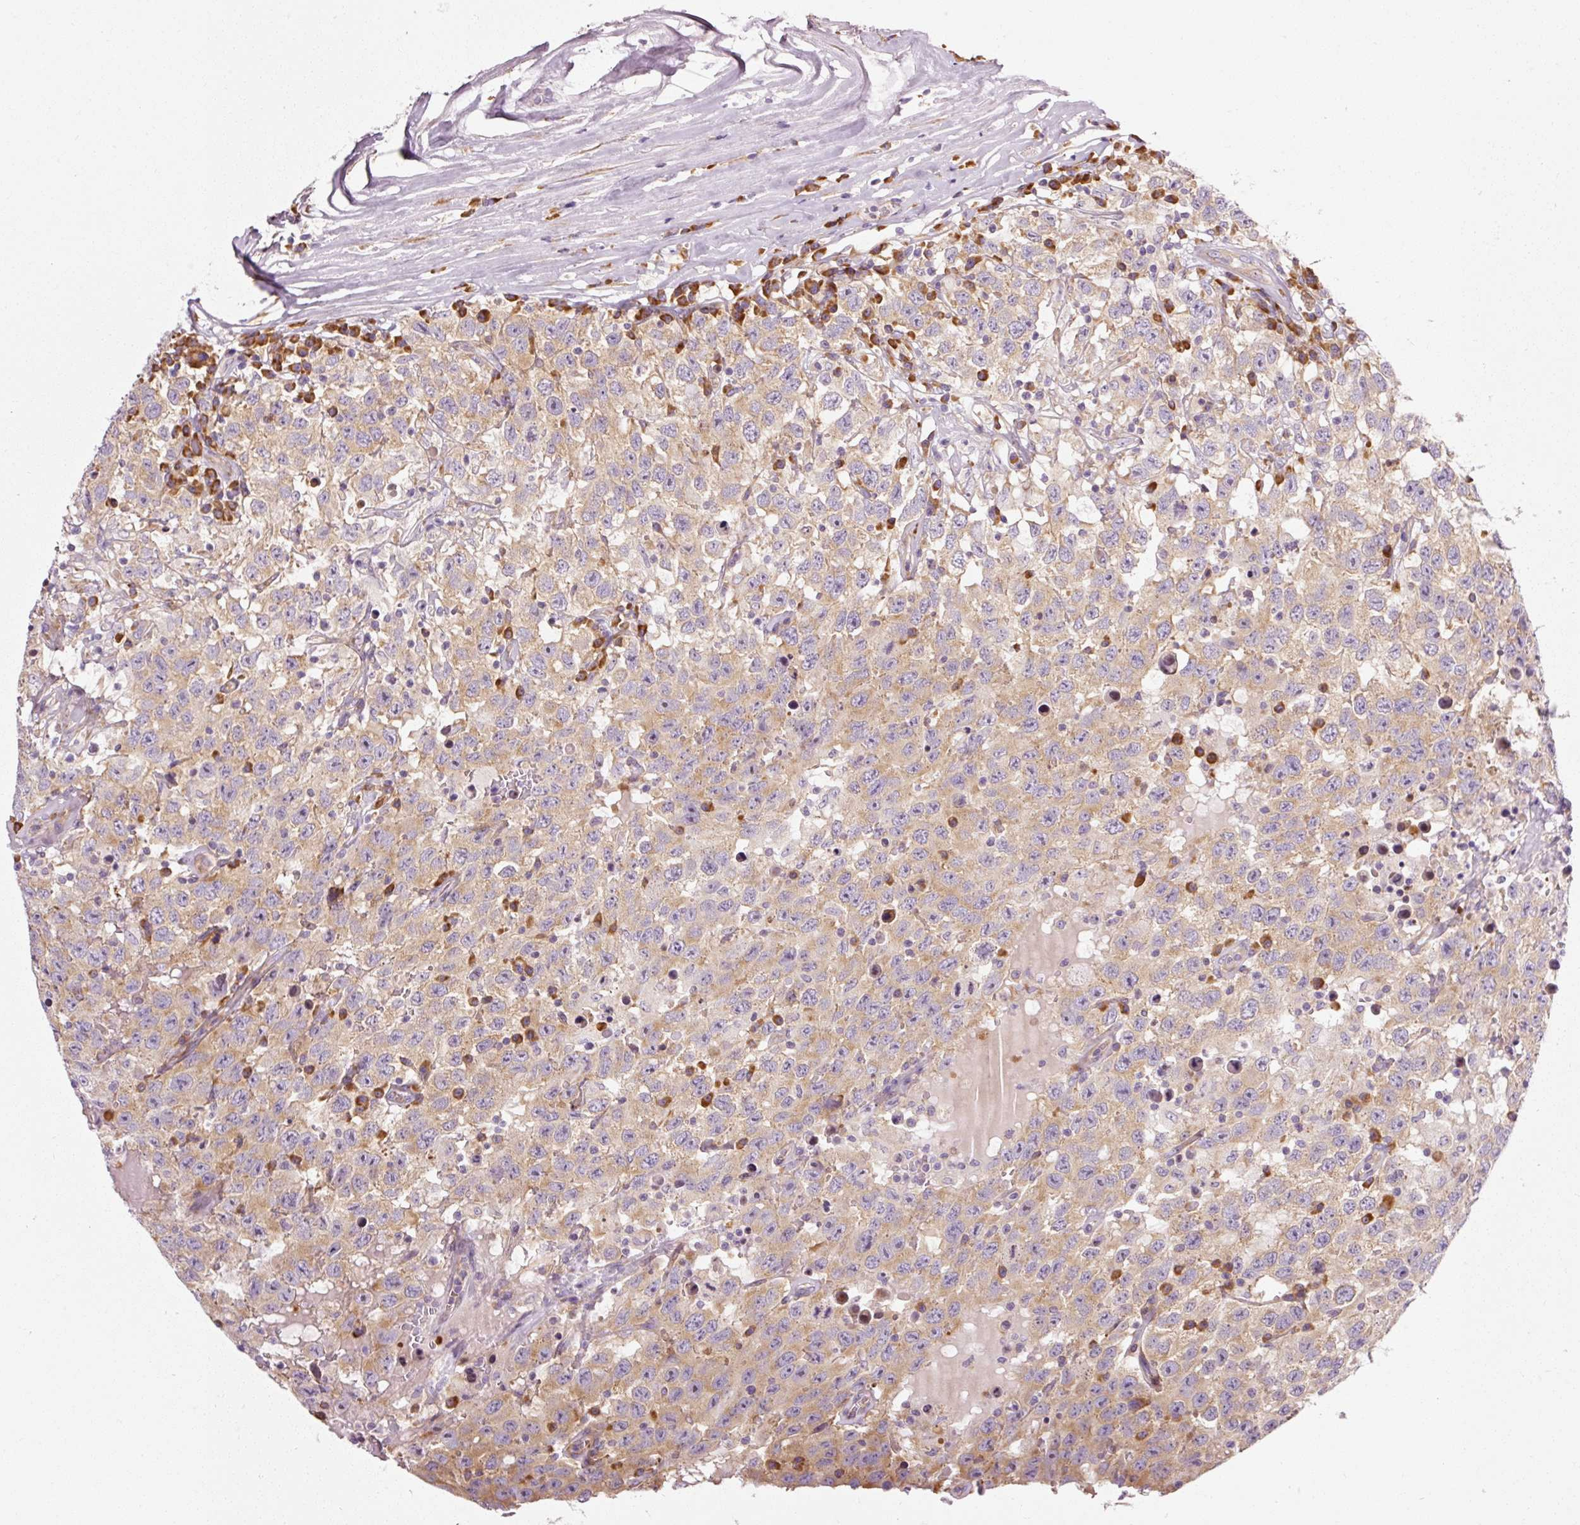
{"staining": {"intensity": "weak", "quantity": ">75%", "location": "cytoplasmic/membranous"}, "tissue": "testis cancer", "cell_type": "Tumor cells", "image_type": "cancer", "snomed": [{"axis": "morphology", "description": "Seminoma, NOS"}, {"axis": "topography", "description": "Testis"}], "caption": "A high-resolution histopathology image shows IHC staining of seminoma (testis), which exhibits weak cytoplasmic/membranous staining in about >75% of tumor cells. The staining was performed using DAB (3,3'-diaminobenzidine), with brown indicating positive protein expression. Nuclei are stained blue with hematoxylin.", "gene": "RPL10A", "patient": {"sex": "male", "age": 41}}